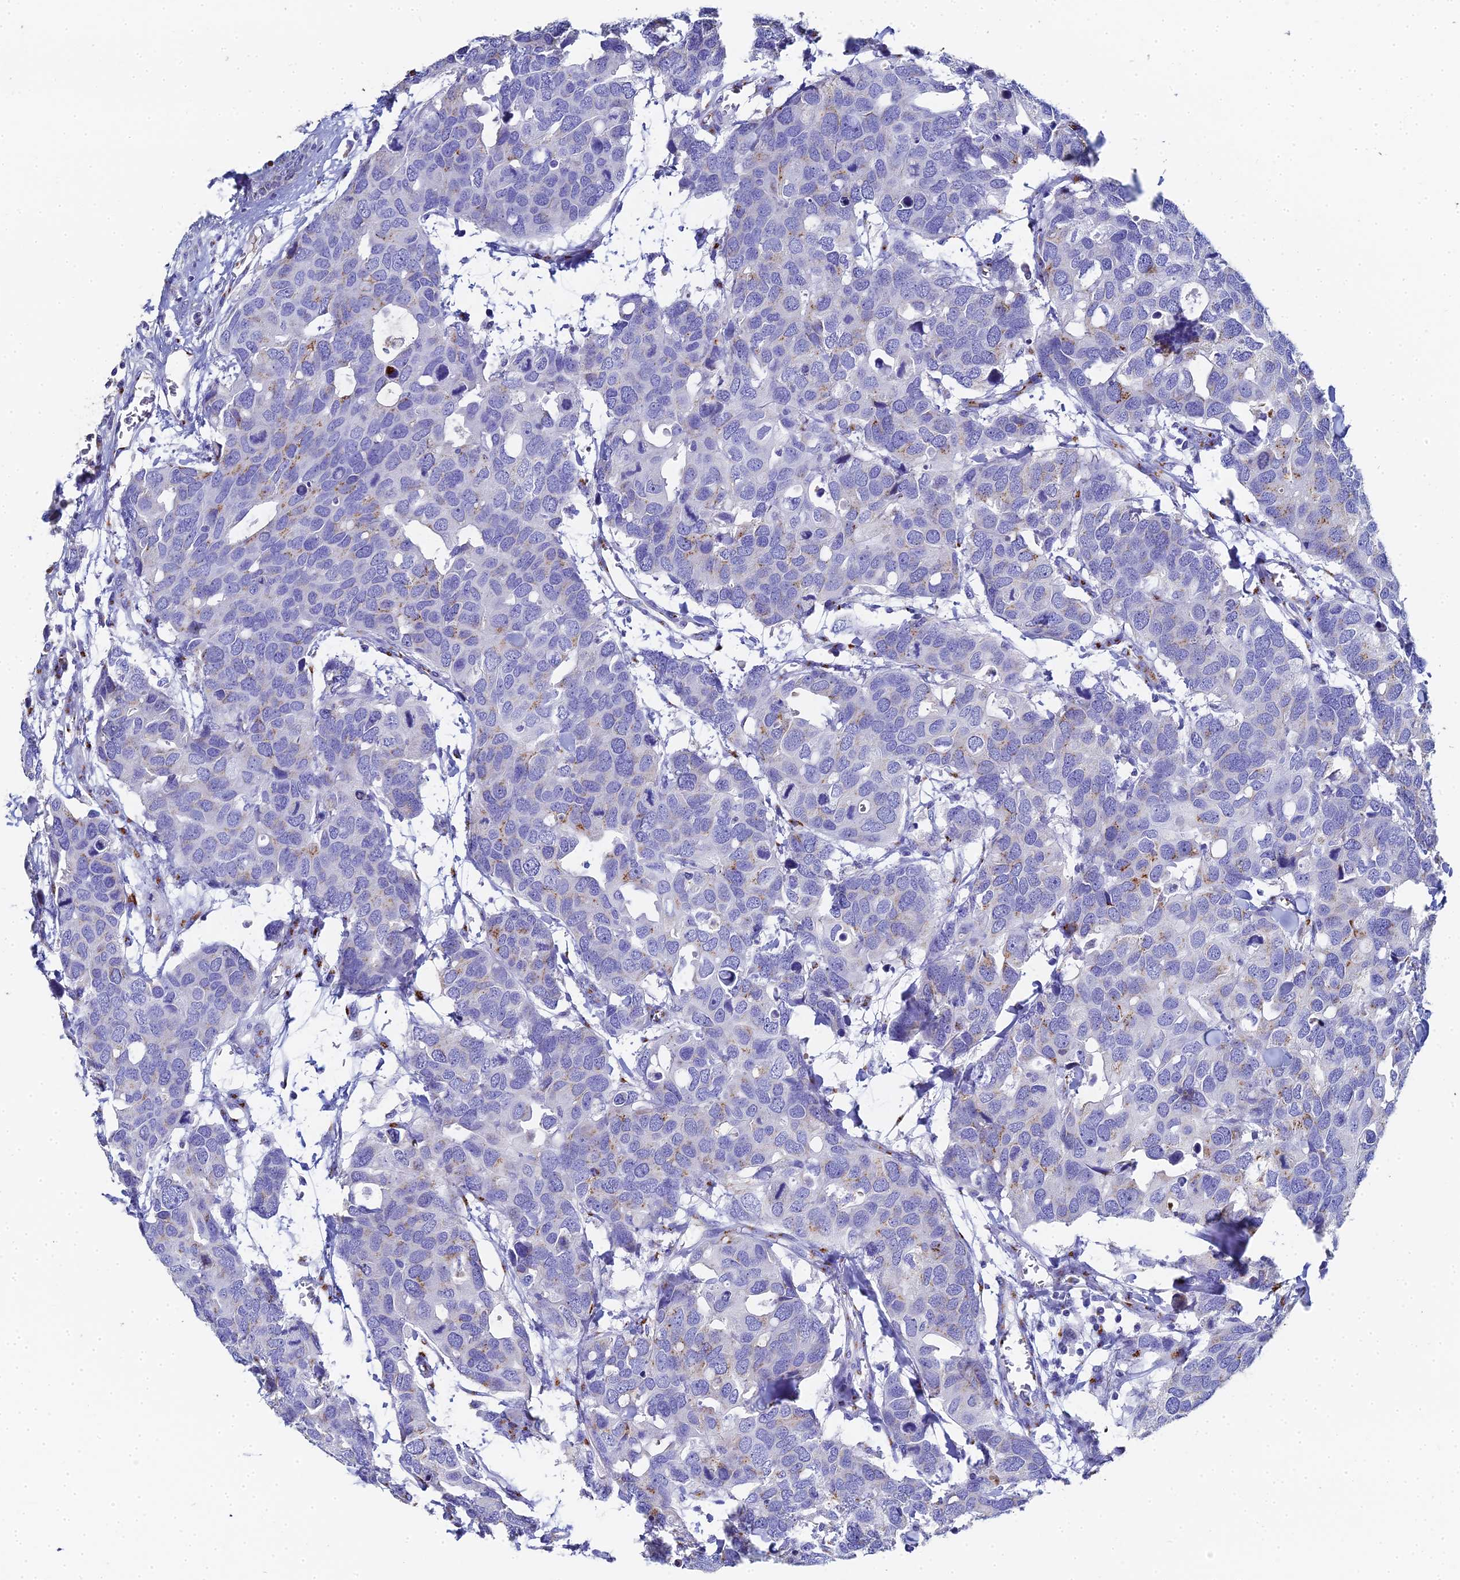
{"staining": {"intensity": "negative", "quantity": "none", "location": "none"}, "tissue": "breast cancer", "cell_type": "Tumor cells", "image_type": "cancer", "snomed": [{"axis": "morphology", "description": "Duct carcinoma"}, {"axis": "topography", "description": "Breast"}], "caption": "An immunohistochemistry (IHC) photomicrograph of invasive ductal carcinoma (breast) is shown. There is no staining in tumor cells of invasive ductal carcinoma (breast).", "gene": "ENSG00000268674", "patient": {"sex": "female", "age": 83}}